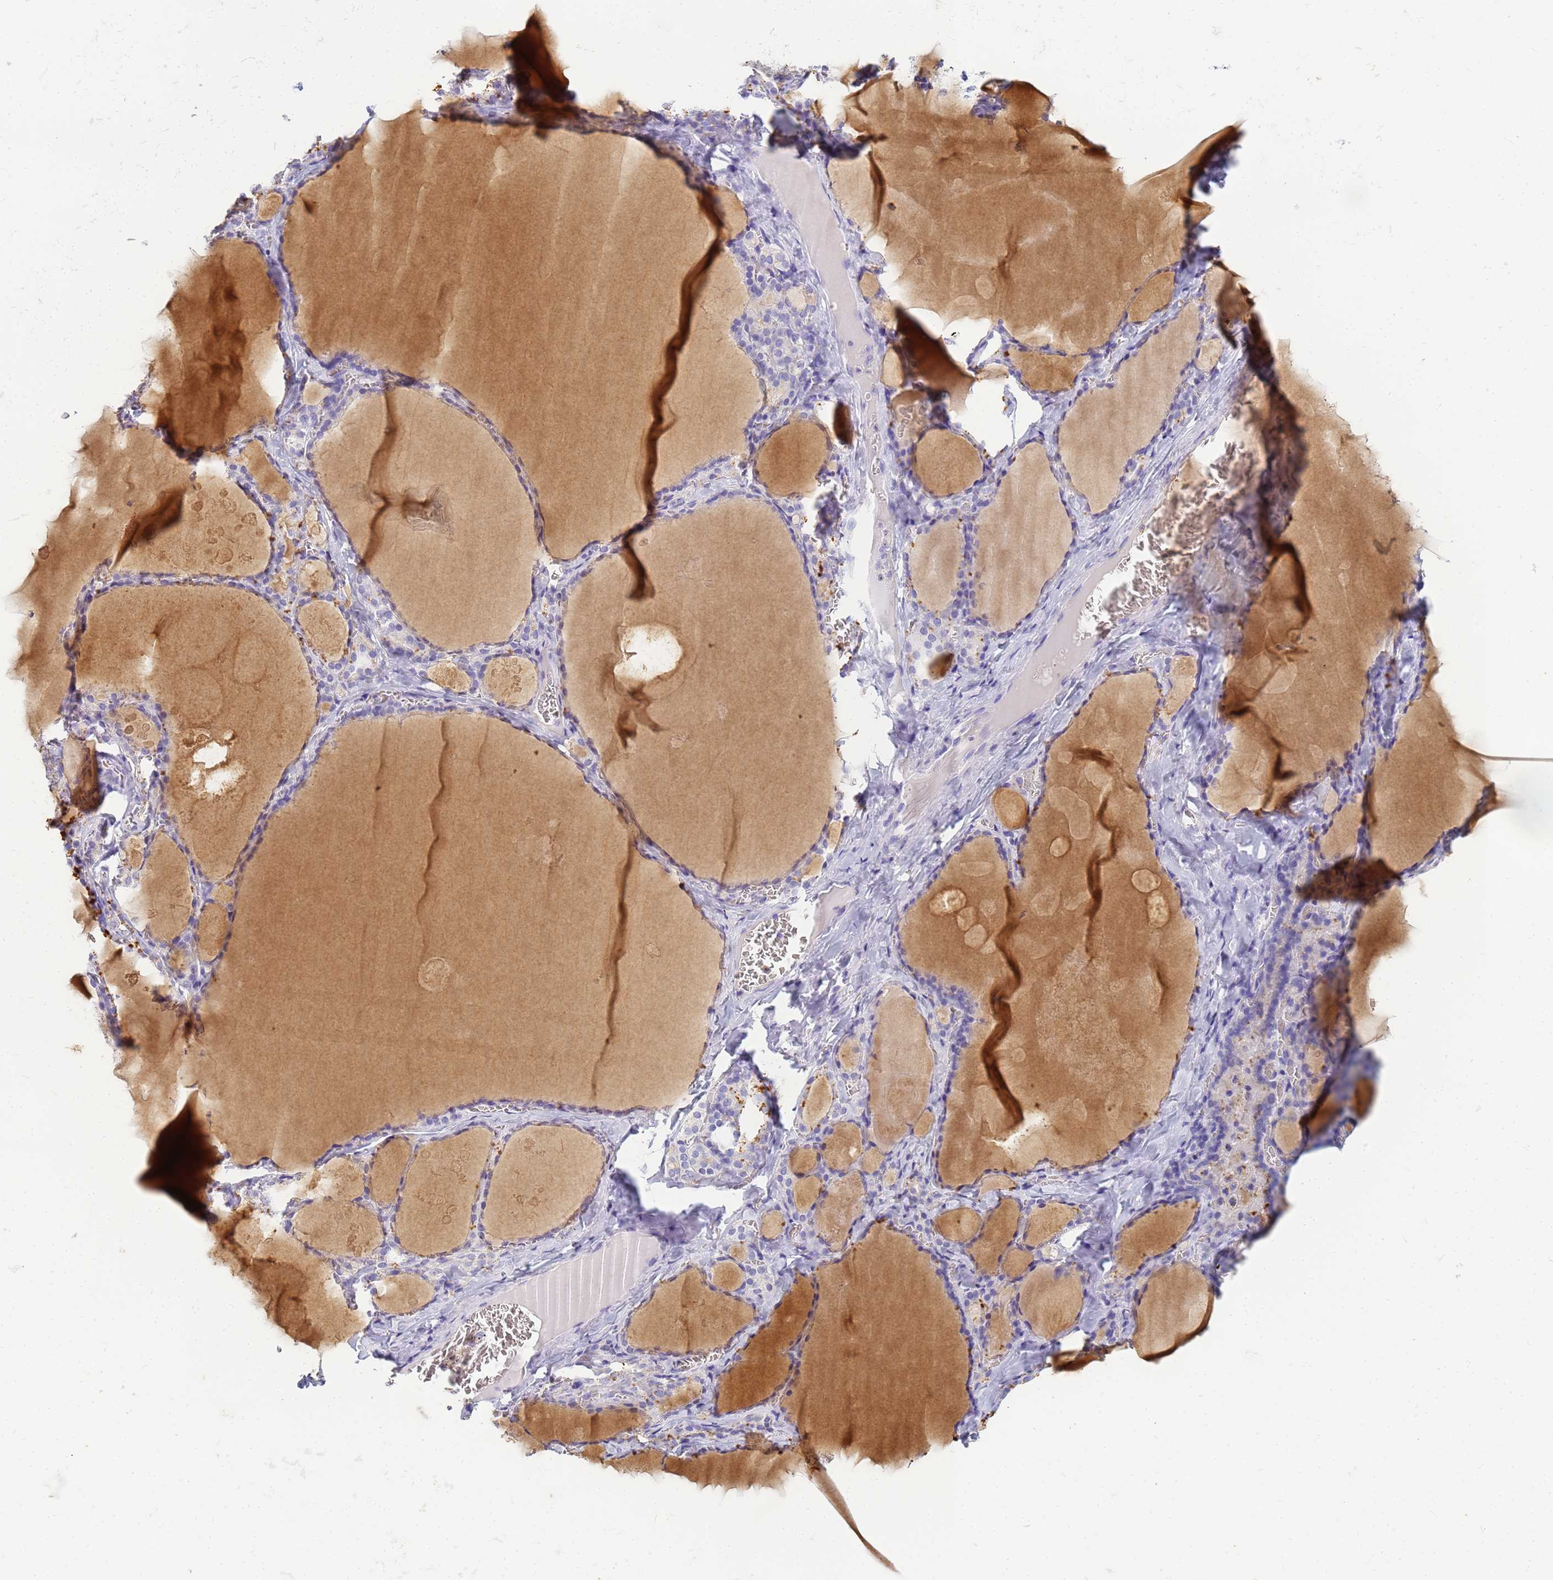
{"staining": {"intensity": "negative", "quantity": "none", "location": "none"}, "tissue": "thyroid gland", "cell_type": "Glandular cells", "image_type": "normal", "snomed": [{"axis": "morphology", "description": "Normal tissue, NOS"}, {"axis": "topography", "description": "Thyroid gland"}], "caption": "DAB (3,3'-diaminobenzidine) immunohistochemical staining of normal thyroid gland demonstrates no significant positivity in glandular cells.", "gene": "B3GNT8", "patient": {"sex": "male", "age": 56}}